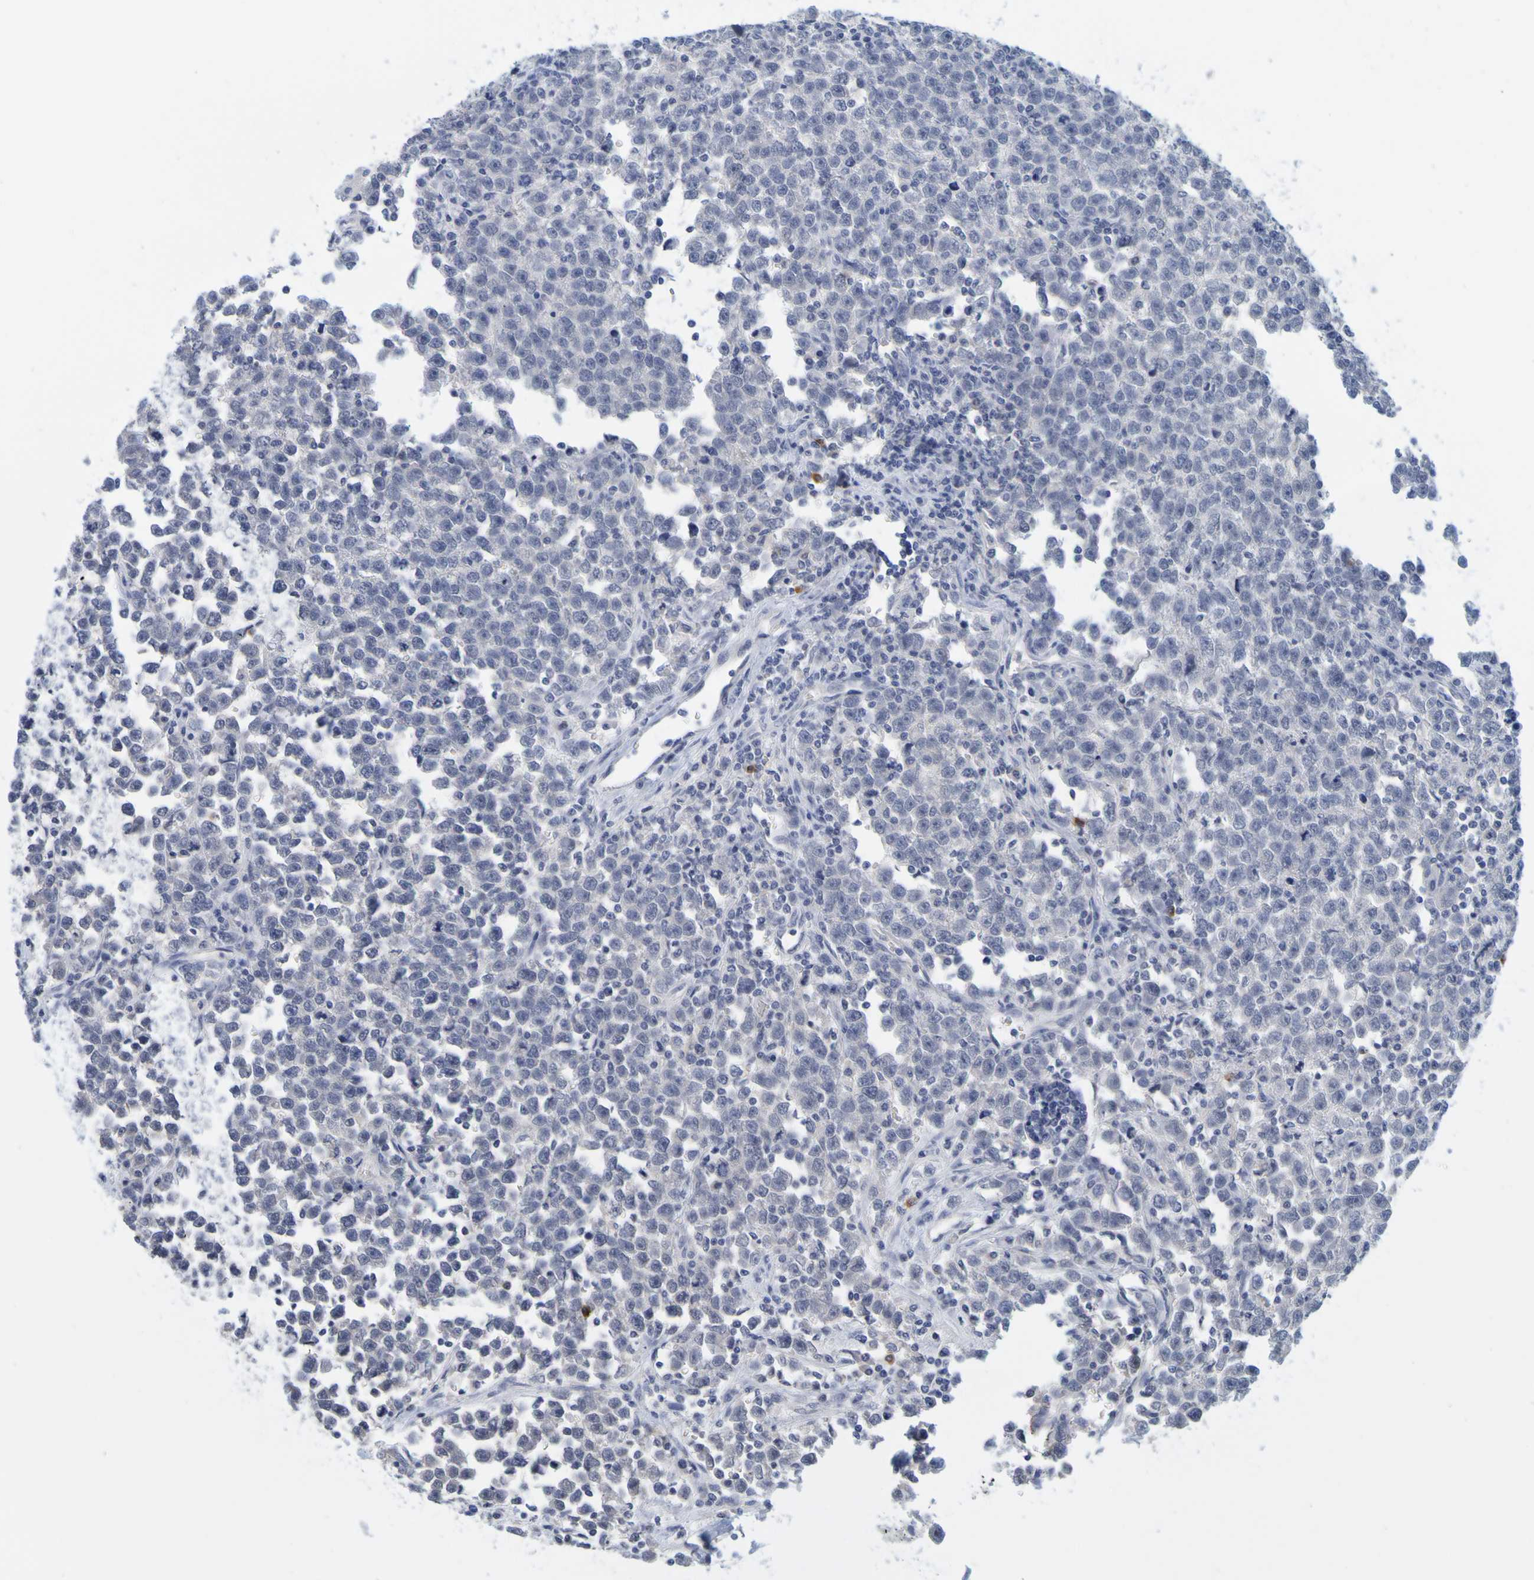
{"staining": {"intensity": "negative", "quantity": "none", "location": "none"}, "tissue": "testis cancer", "cell_type": "Tumor cells", "image_type": "cancer", "snomed": [{"axis": "morphology", "description": "Seminoma, NOS"}, {"axis": "topography", "description": "Testis"}], "caption": "There is no significant positivity in tumor cells of seminoma (testis).", "gene": "ENDOU", "patient": {"sex": "male", "age": 43}}